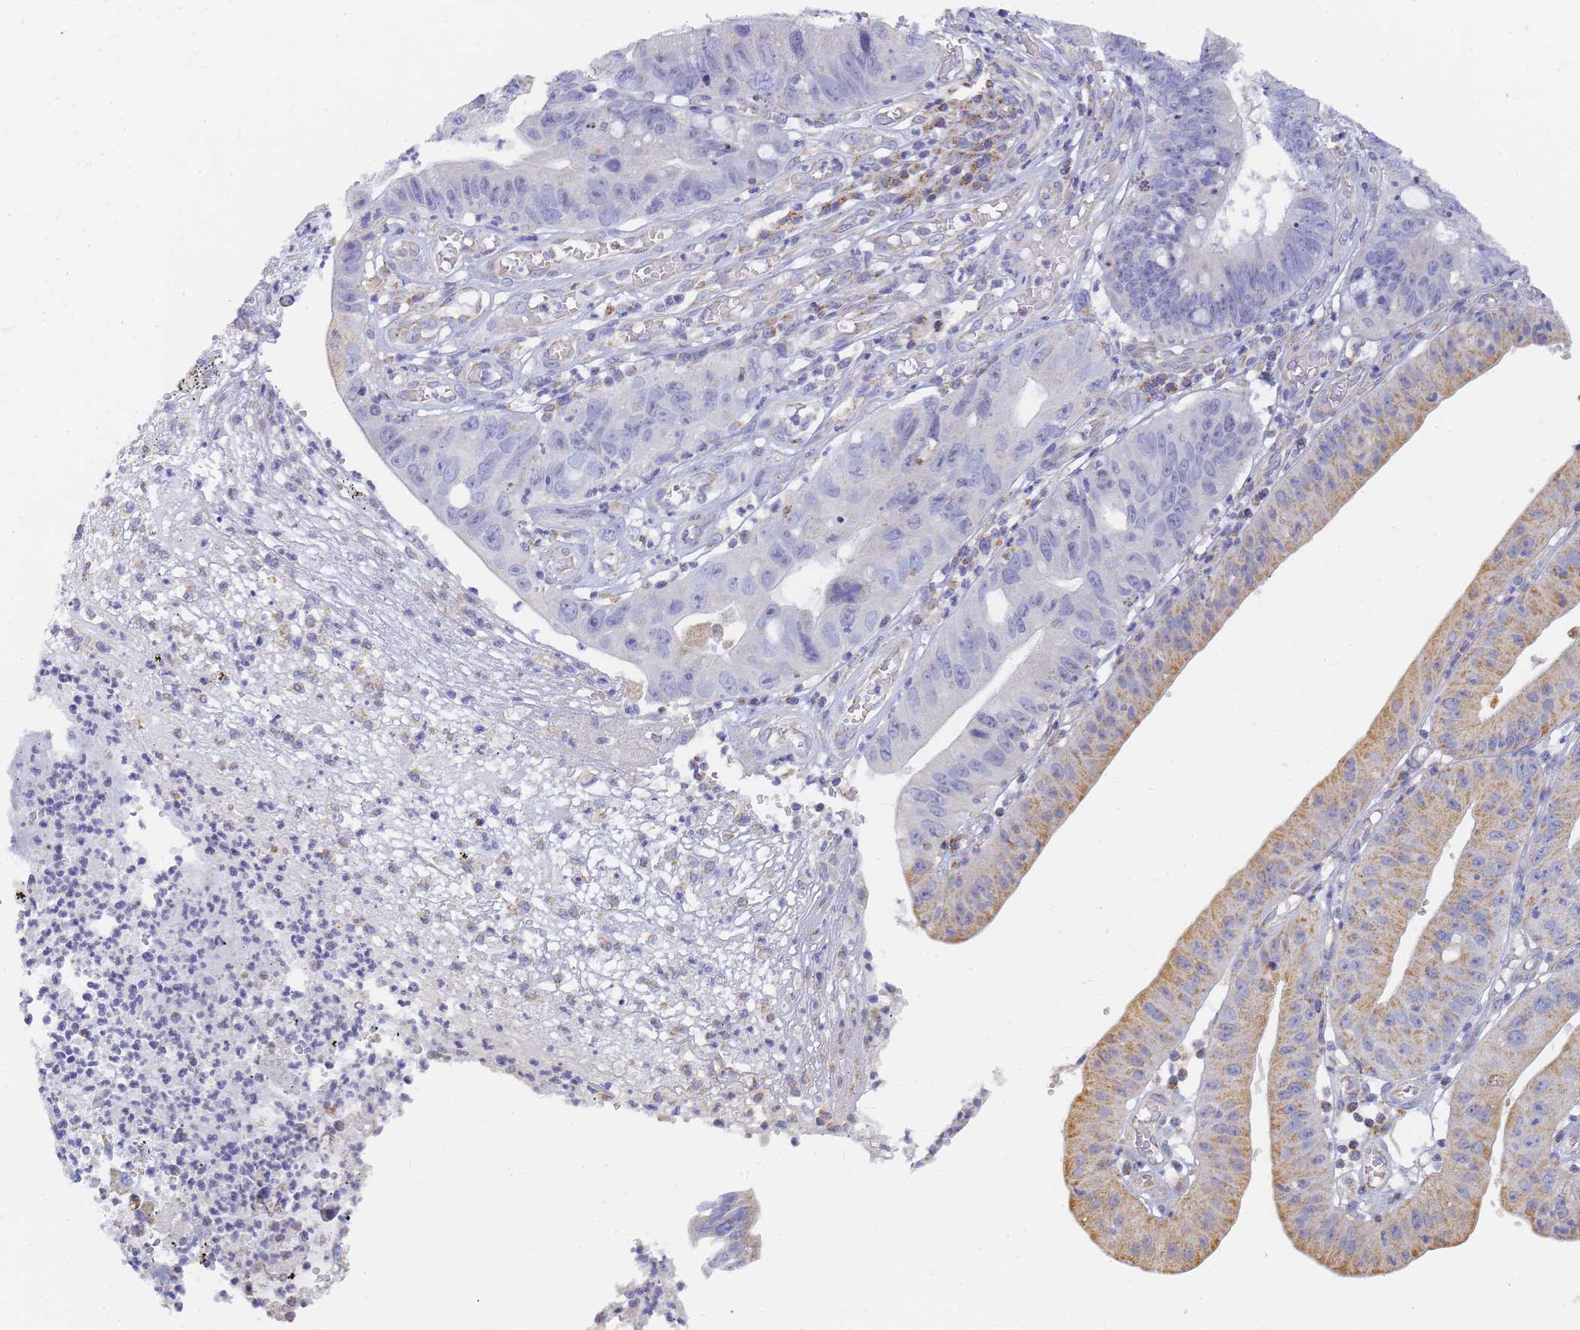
{"staining": {"intensity": "moderate", "quantity": "<25%", "location": "cytoplasmic/membranous"}, "tissue": "stomach cancer", "cell_type": "Tumor cells", "image_type": "cancer", "snomed": [{"axis": "morphology", "description": "Adenocarcinoma, NOS"}, {"axis": "topography", "description": "Stomach"}], "caption": "This image shows stomach cancer (adenocarcinoma) stained with immunohistochemistry (IHC) to label a protein in brown. The cytoplasmic/membranous of tumor cells show moderate positivity for the protein. Nuclei are counter-stained blue.", "gene": "UTP23", "patient": {"sex": "male", "age": 59}}